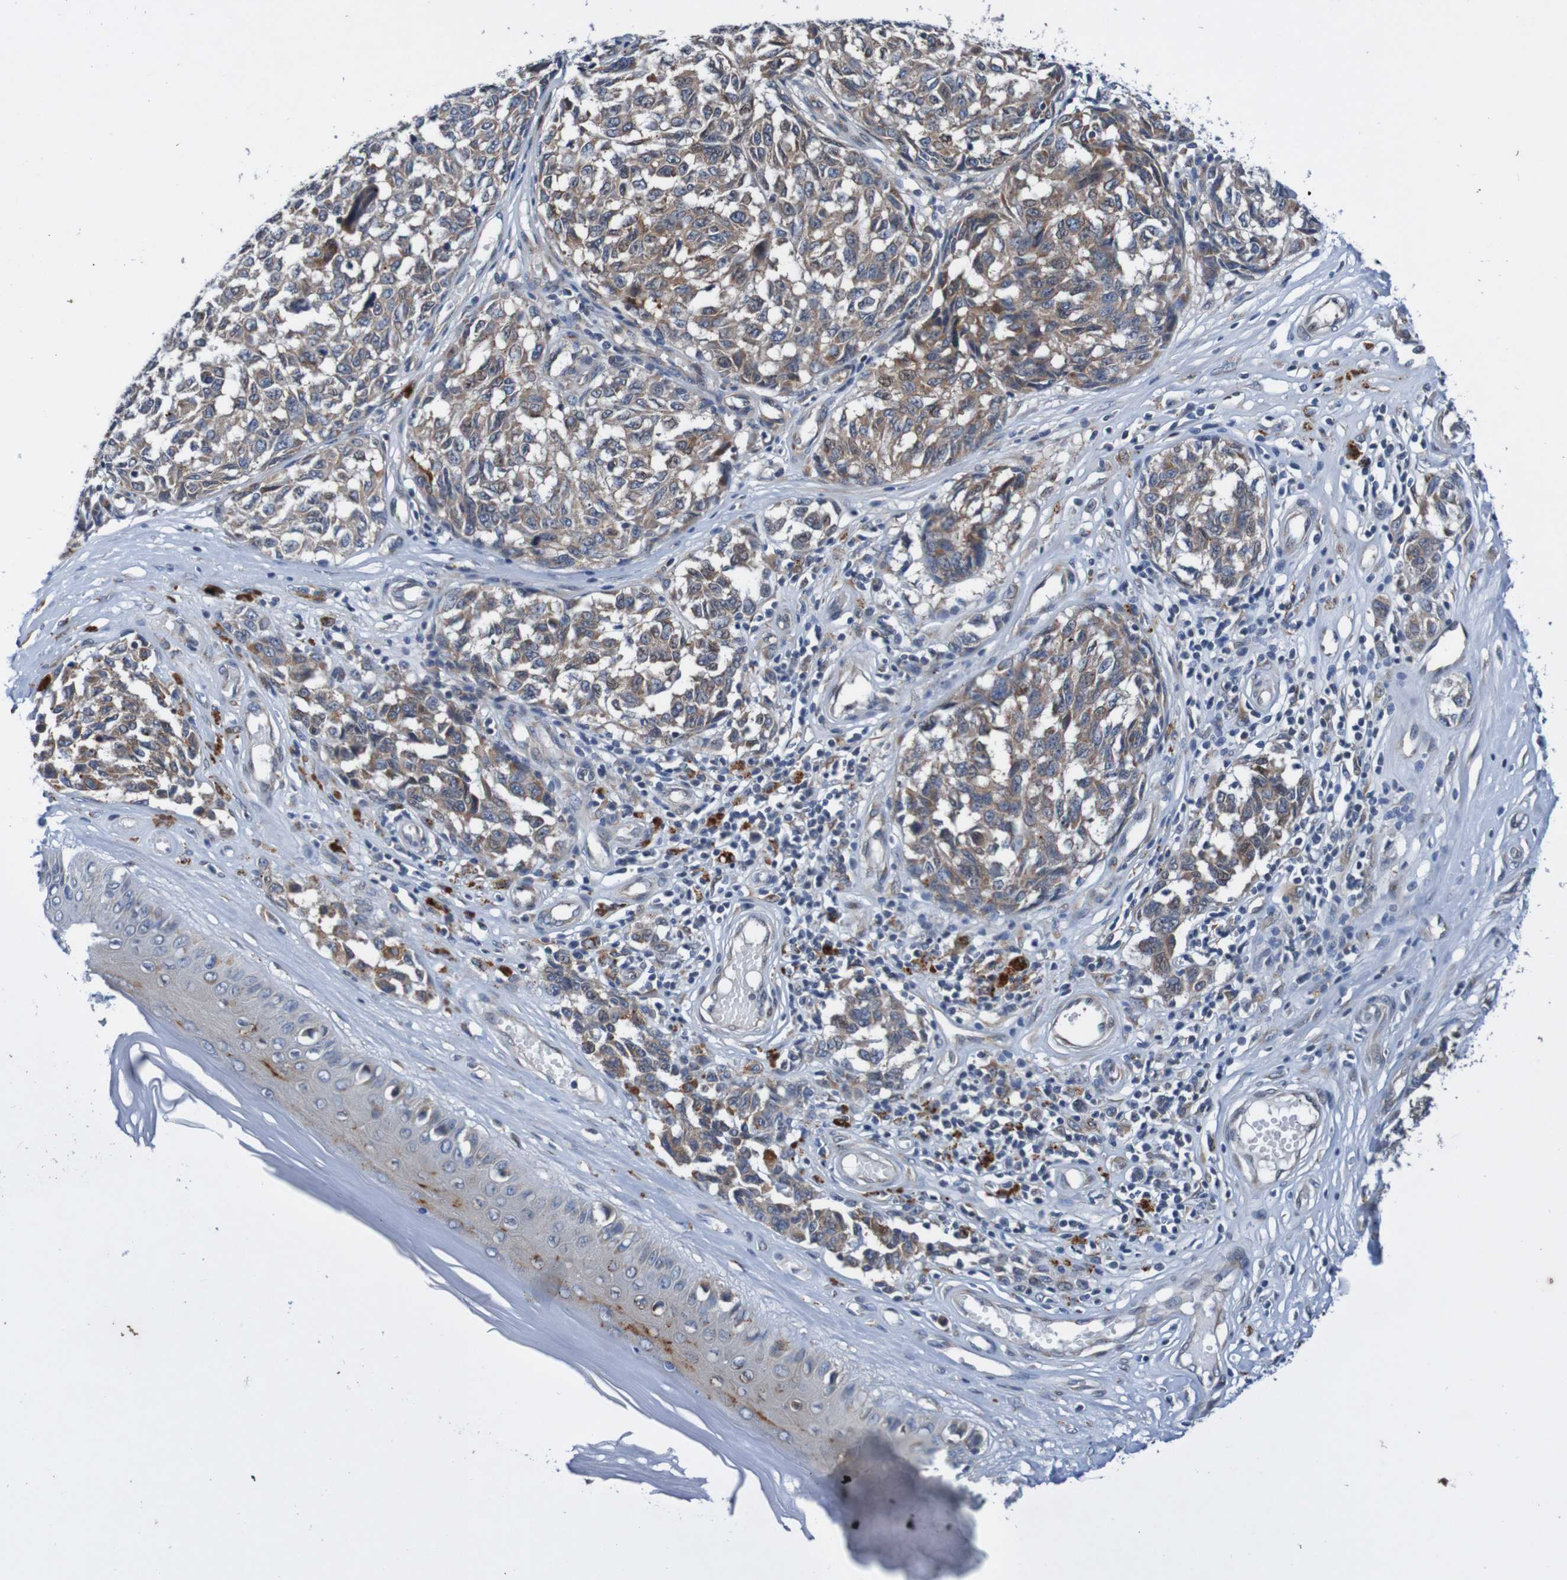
{"staining": {"intensity": "weak", "quantity": "25%-75%", "location": "cytoplasmic/membranous"}, "tissue": "melanoma", "cell_type": "Tumor cells", "image_type": "cancer", "snomed": [{"axis": "morphology", "description": "Malignant melanoma, NOS"}, {"axis": "topography", "description": "Skin"}], "caption": "Protein expression analysis of melanoma exhibits weak cytoplasmic/membranous positivity in about 25%-75% of tumor cells.", "gene": "CPED1", "patient": {"sex": "female", "age": 64}}